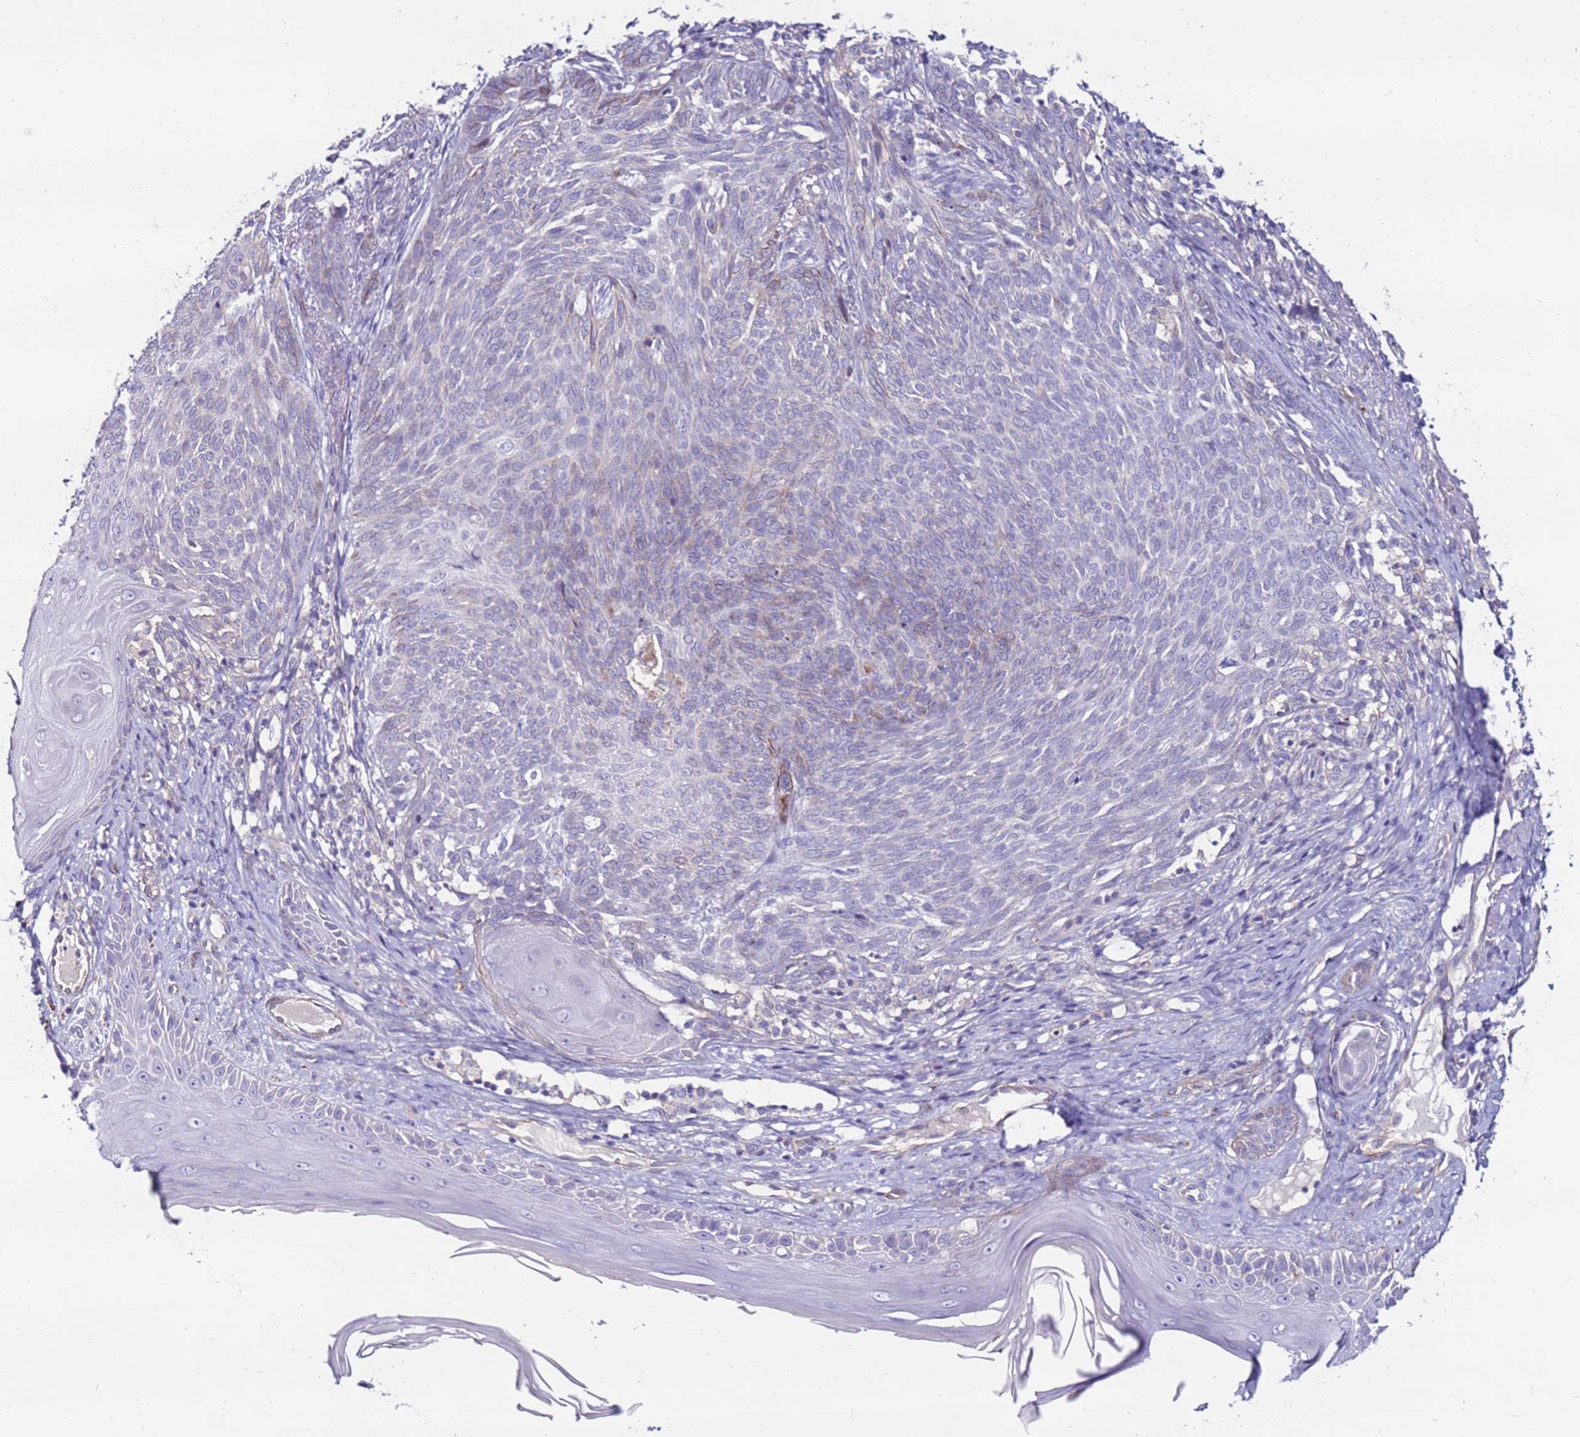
{"staining": {"intensity": "negative", "quantity": "none", "location": "none"}, "tissue": "skin cancer", "cell_type": "Tumor cells", "image_type": "cancer", "snomed": [{"axis": "morphology", "description": "Basal cell carcinoma"}, {"axis": "topography", "description": "Skin"}], "caption": "The histopathology image shows no staining of tumor cells in skin cancer.", "gene": "CLEC4M", "patient": {"sex": "female", "age": 86}}